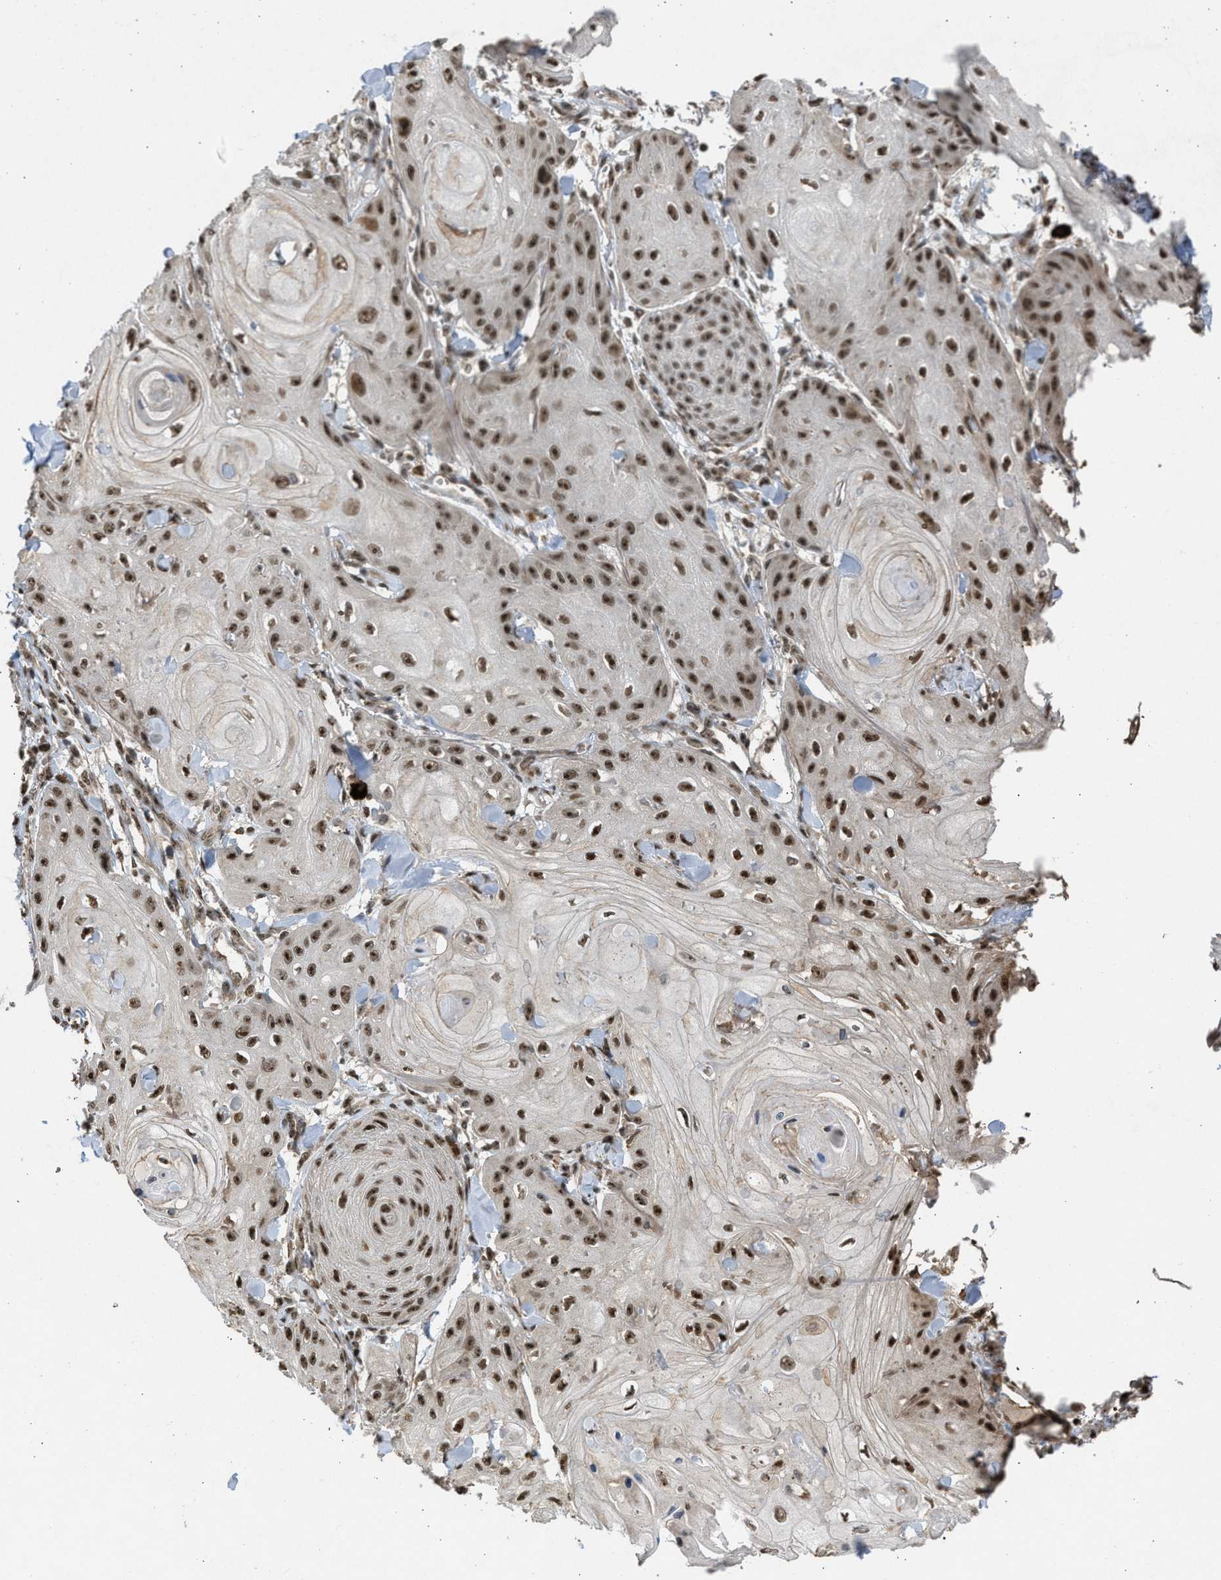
{"staining": {"intensity": "moderate", "quantity": ">75%", "location": "nuclear"}, "tissue": "skin cancer", "cell_type": "Tumor cells", "image_type": "cancer", "snomed": [{"axis": "morphology", "description": "Squamous cell carcinoma, NOS"}, {"axis": "topography", "description": "Skin"}], "caption": "Protein expression analysis of skin squamous cell carcinoma demonstrates moderate nuclear expression in about >75% of tumor cells.", "gene": "TFDP2", "patient": {"sex": "male", "age": 74}}